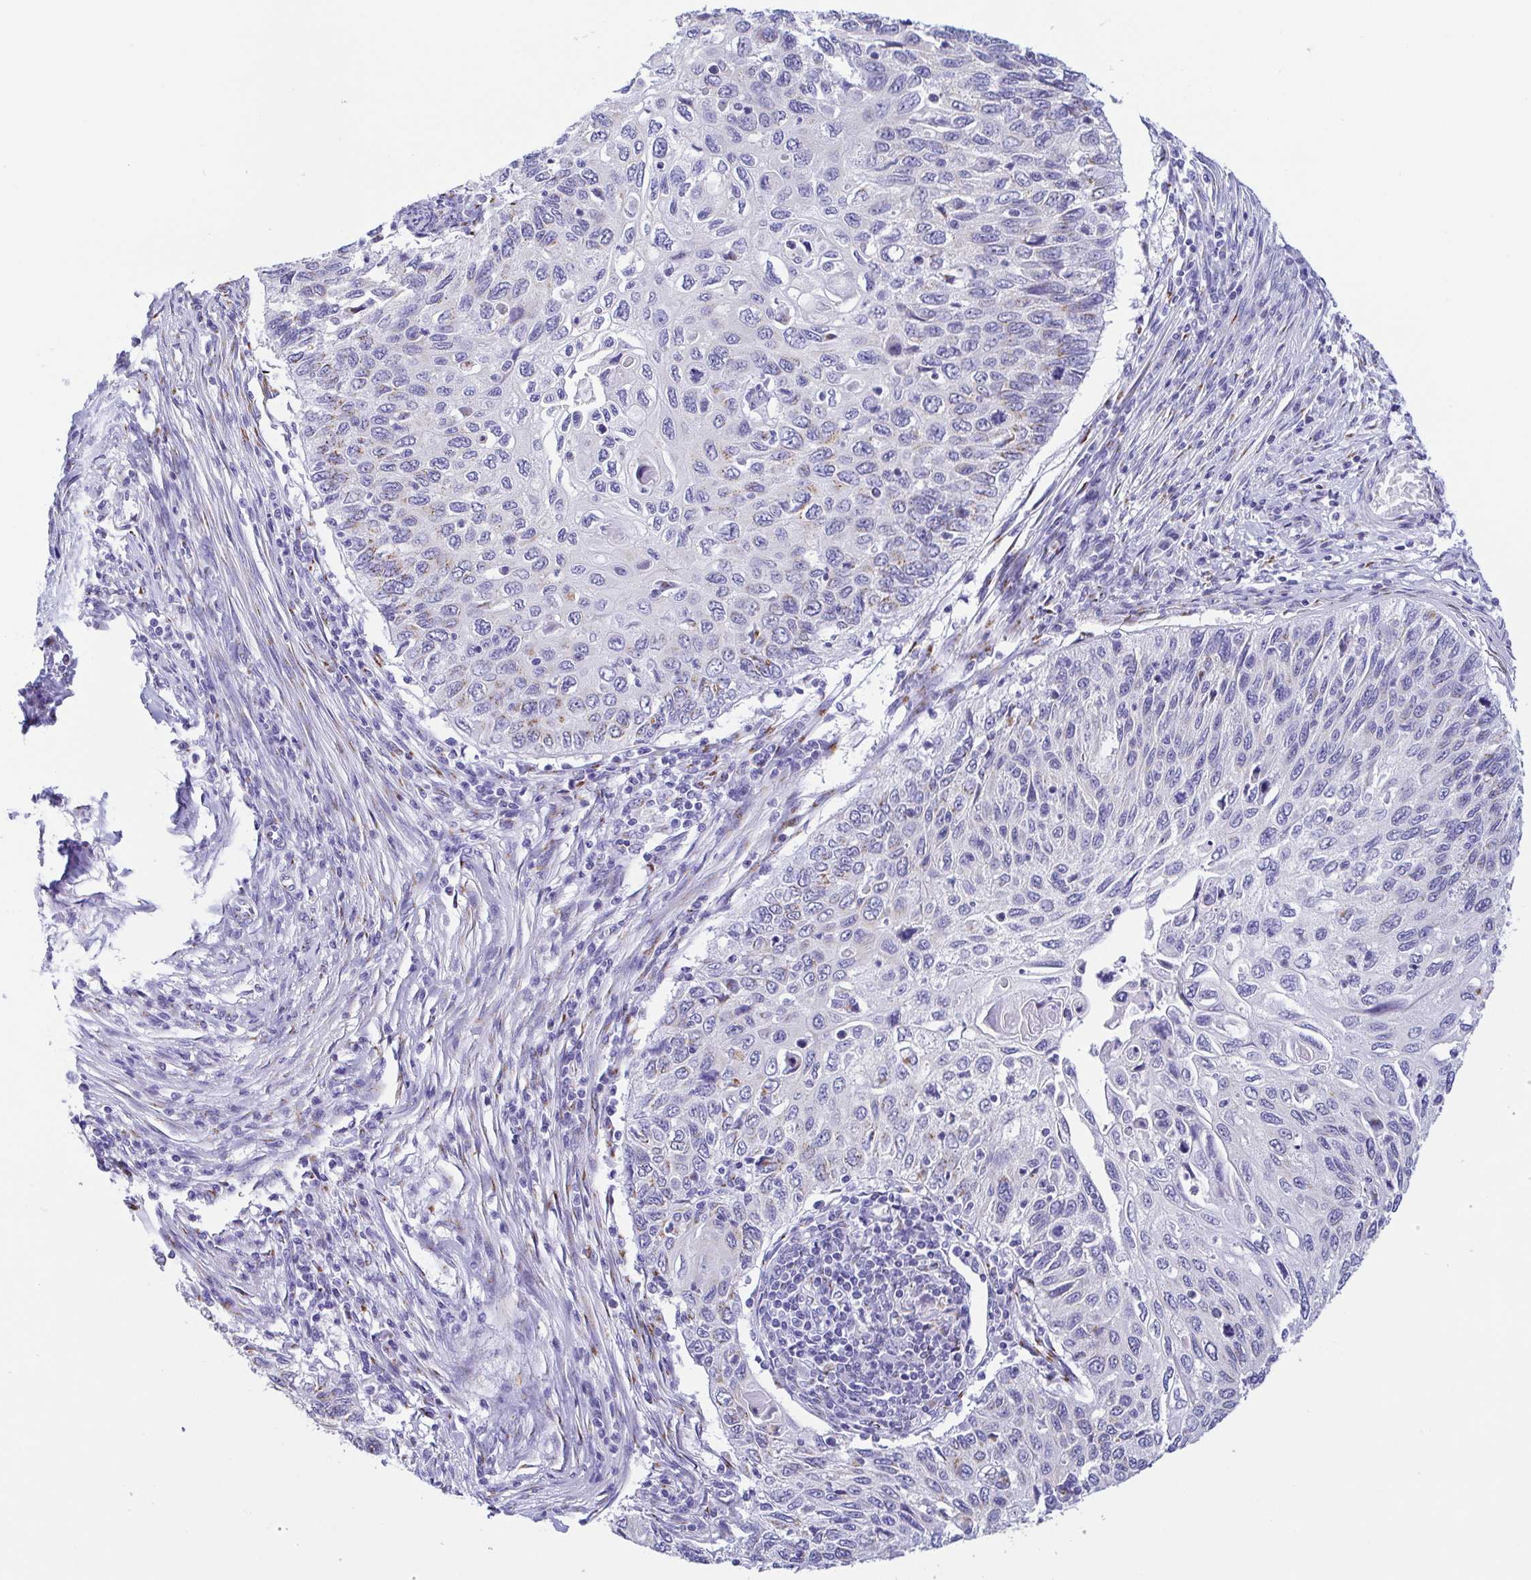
{"staining": {"intensity": "weak", "quantity": "<25%", "location": "cytoplasmic/membranous"}, "tissue": "cervical cancer", "cell_type": "Tumor cells", "image_type": "cancer", "snomed": [{"axis": "morphology", "description": "Squamous cell carcinoma, NOS"}, {"axis": "topography", "description": "Cervix"}], "caption": "Immunohistochemistry photomicrograph of human cervical cancer stained for a protein (brown), which displays no expression in tumor cells.", "gene": "SULT1B1", "patient": {"sex": "female", "age": 70}}